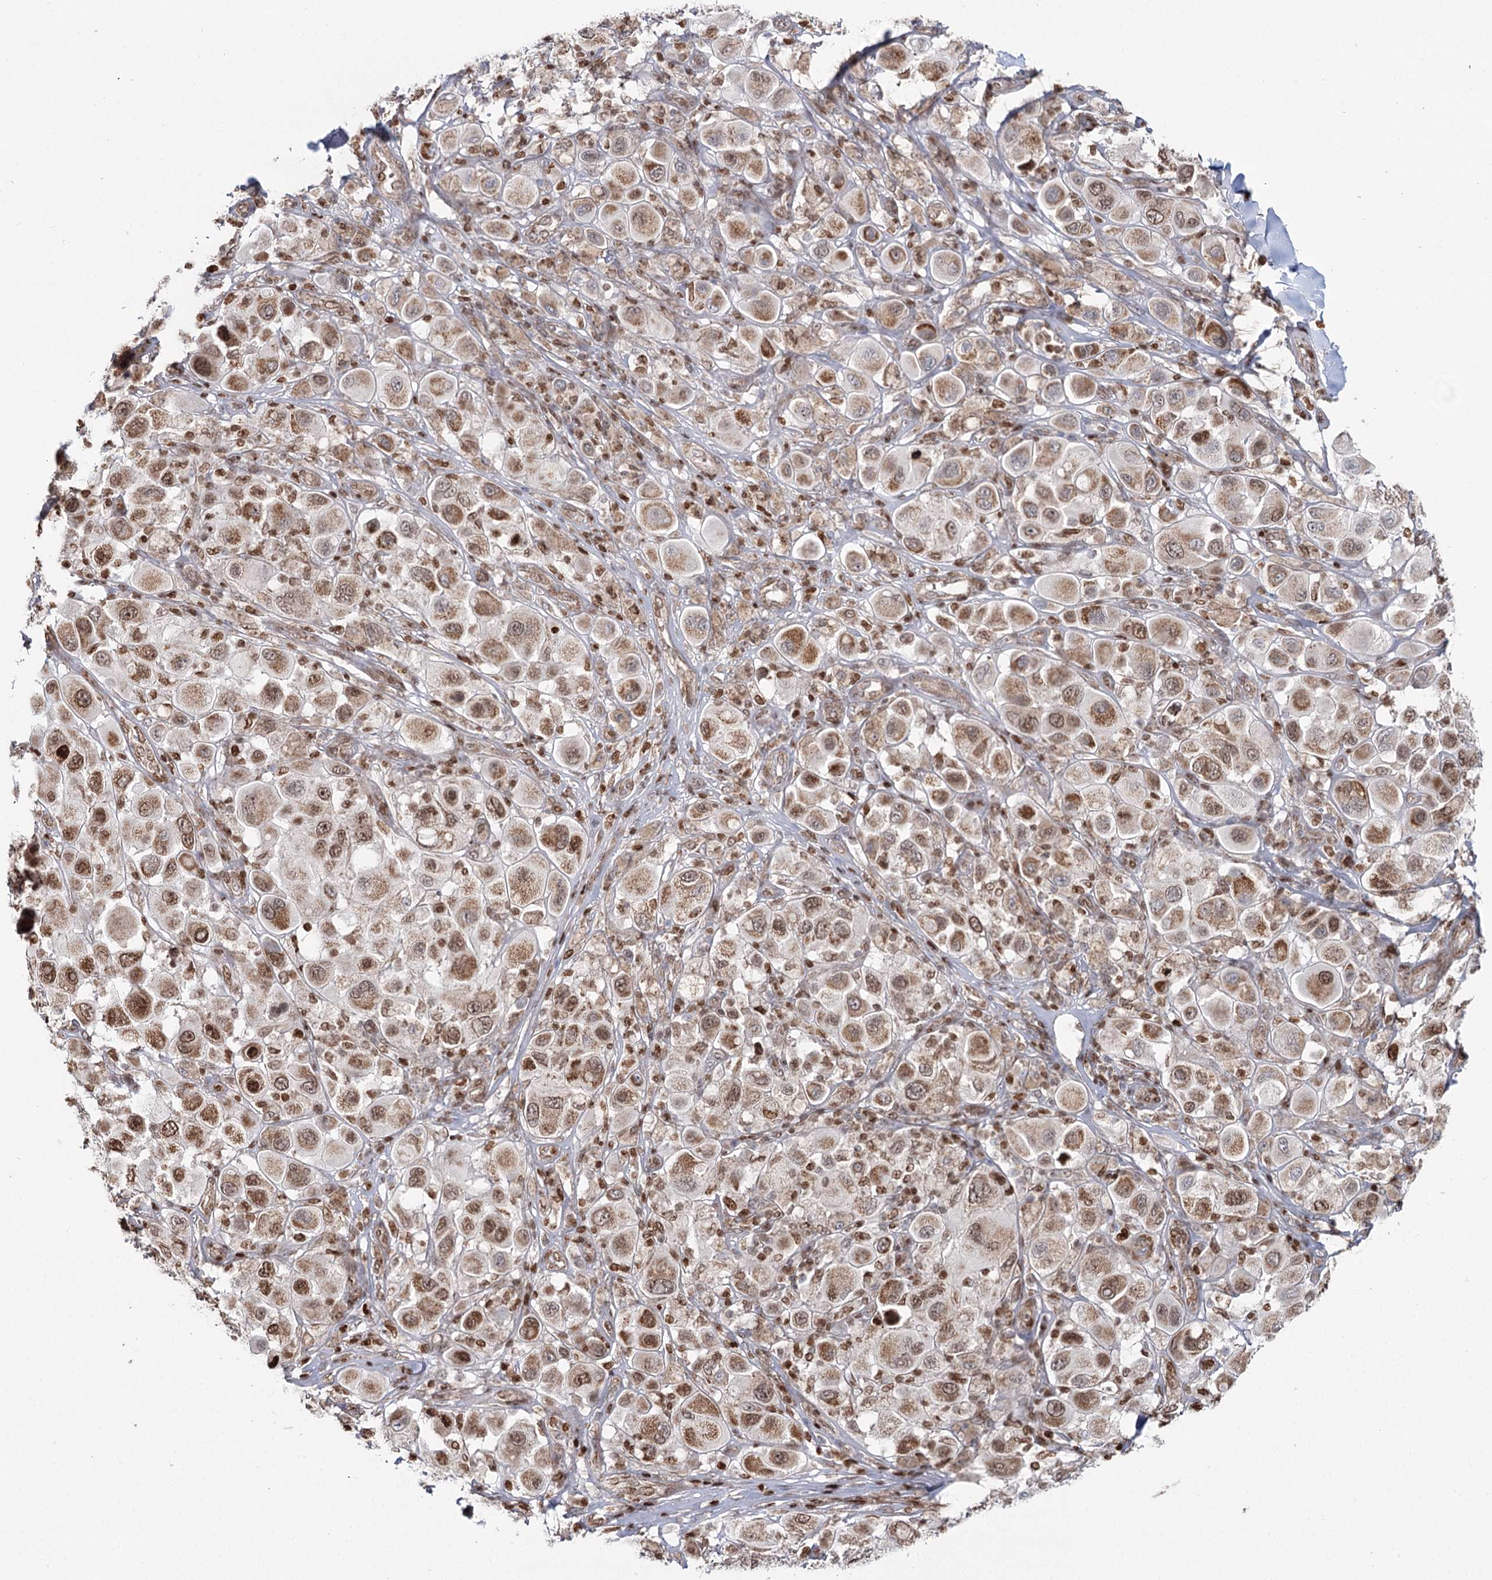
{"staining": {"intensity": "moderate", "quantity": ">75%", "location": "cytoplasmic/membranous,nuclear"}, "tissue": "melanoma", "cell_type": "Tumor cells", "image_type": "cancer", "snomed": [{"axis": "morphology", "description": "Malignant melanoma, Metastatic site"}, {"axis": "topography", "description": "Skin"}], "caption": "Melanoma tissue shows moderate cytoplasmic/membranous and nuclear expression in approximately >75% of tumor cells", "gene": "PDHX", "patient": {"sex": "male", "age": 41}}